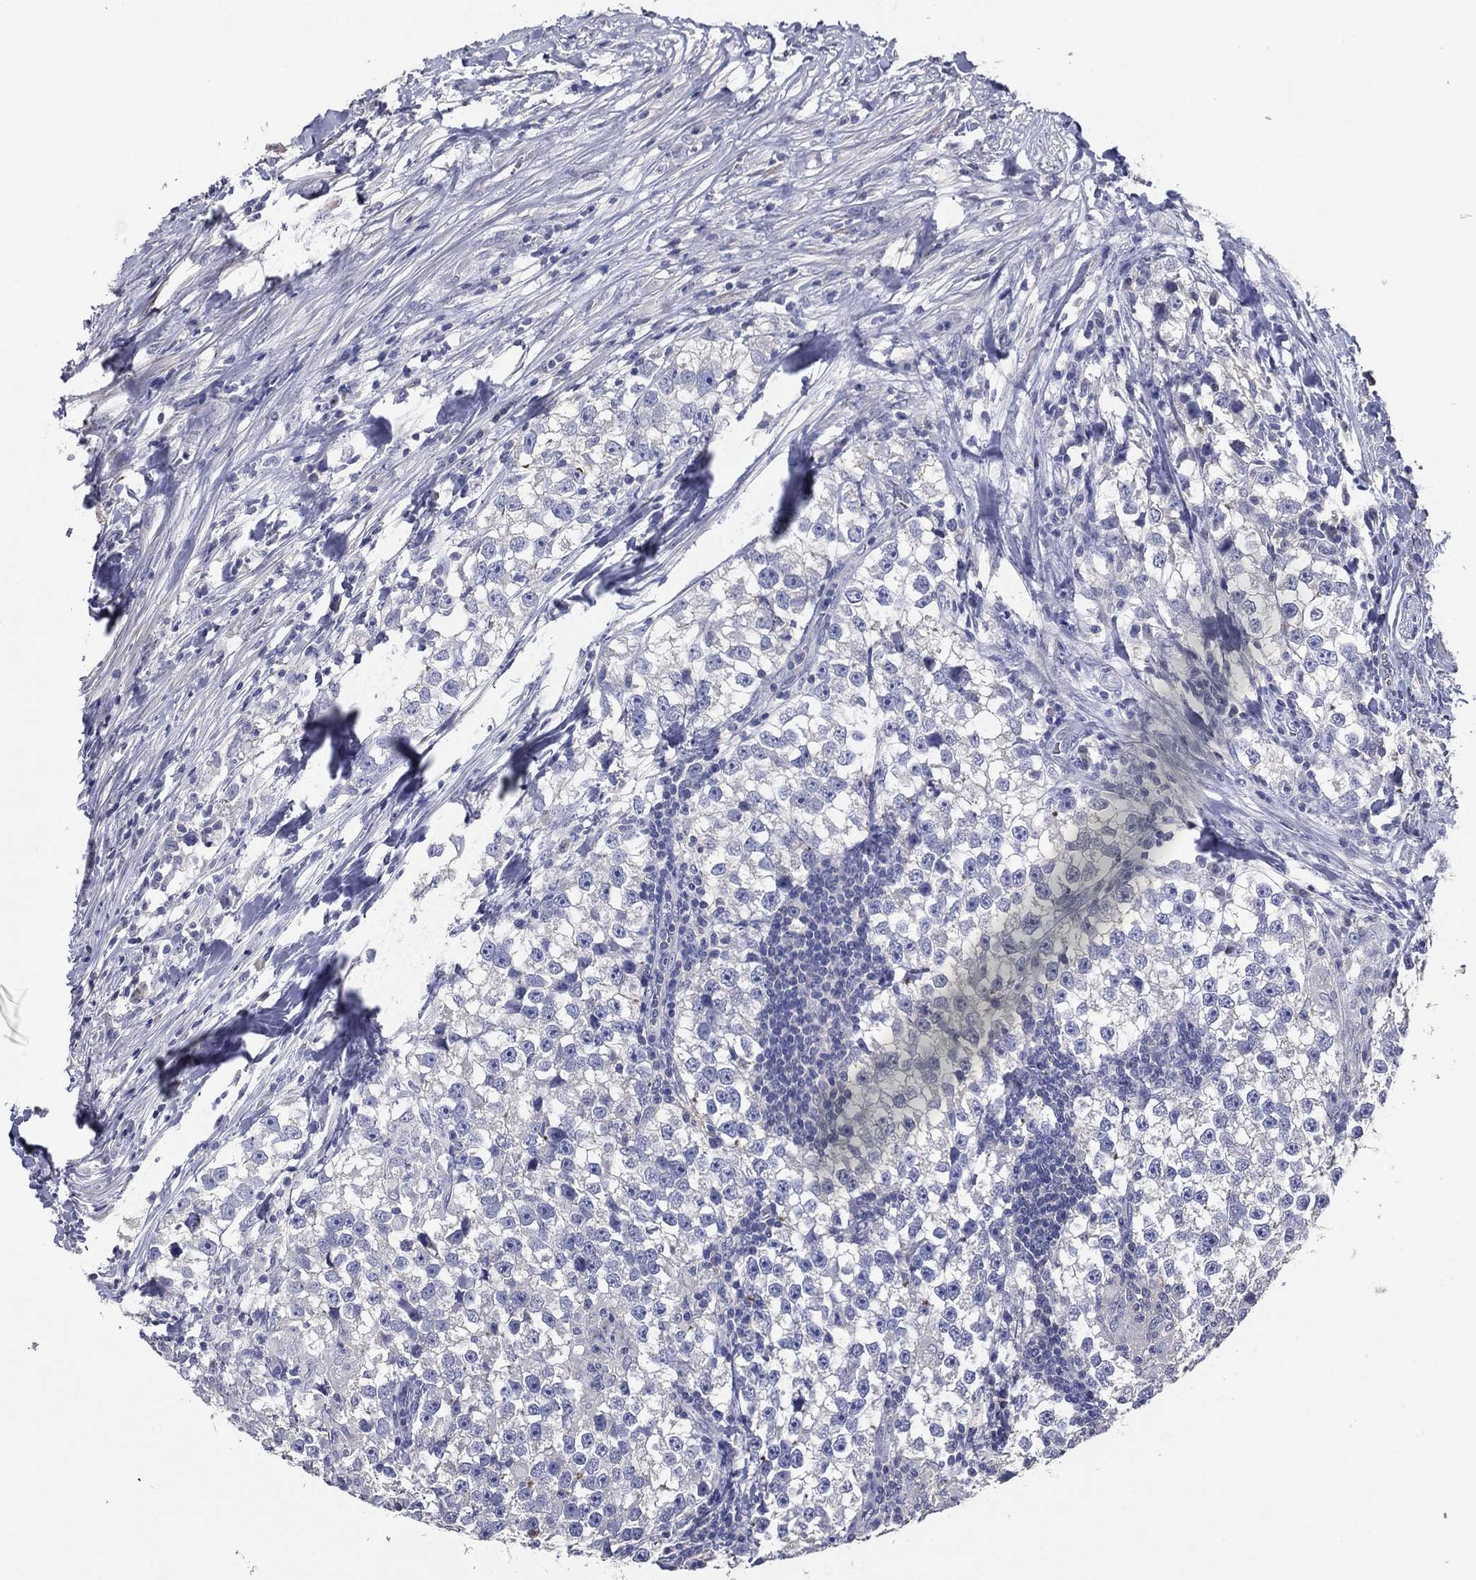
{"staining": {"intensity": "negative", "quantity": "none", "location": "none"}, "tissue": "testis cancer", "cell_type": "Tumor cells", "image_type": "cancer", "snomed": [{"axis": "morphology", "description": "Seminoma, NOS"}, {"axis": "topography", "description": "Testis"}], "caption": "Immunohistochemistry image of neoplastic tissue: human testis seminoma stained with DAB (3,3'-diaminobenzidine) reveals no significant protein expression in tumor cells. (Brightfield microscopy of DAB IHC at high magnification).", "gene": "TFAP2A", "patient": {"sex": "male", "age": 46}}